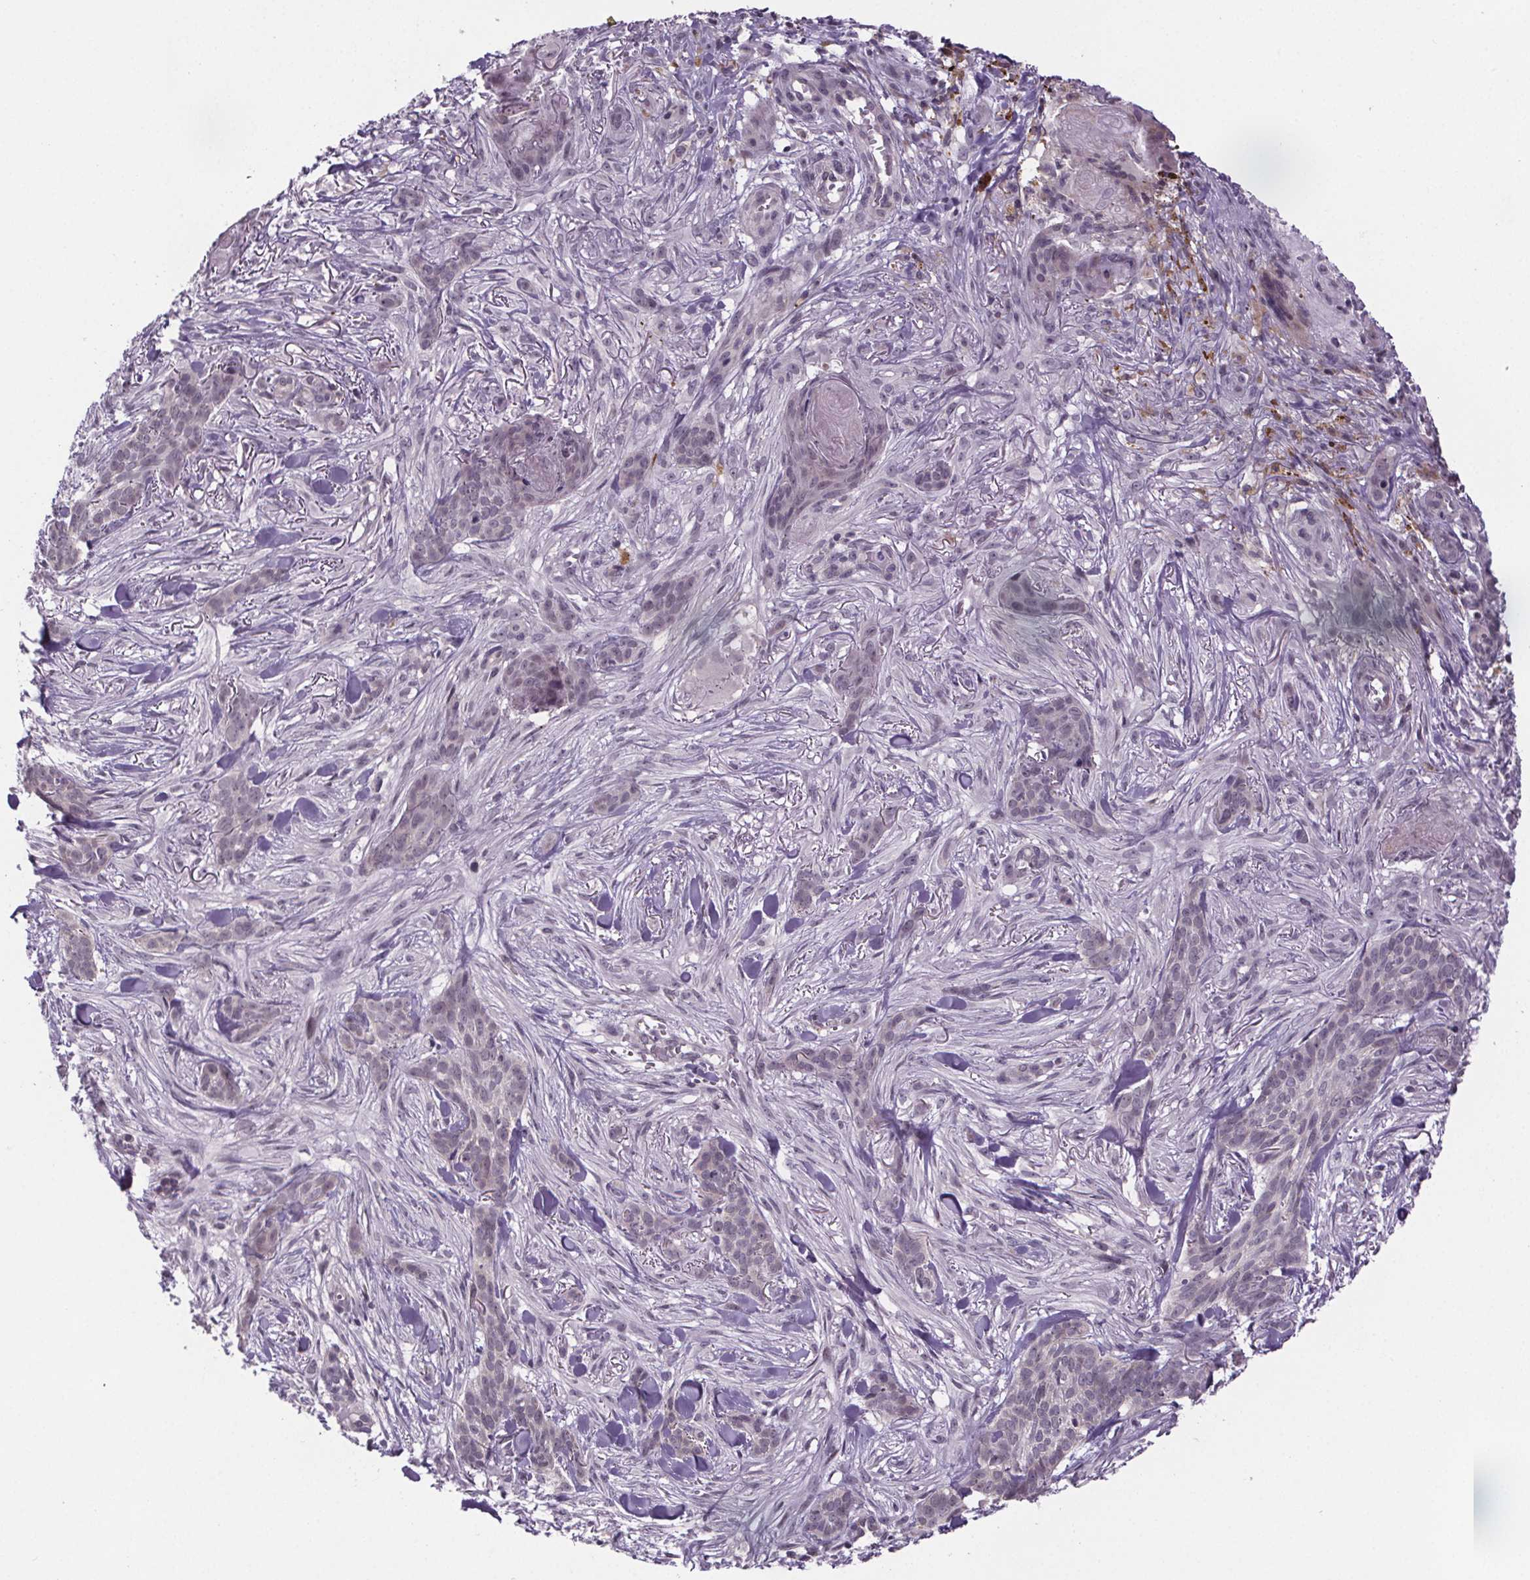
{"staining": {"intensity": "negative", "quantity": "none", "location": "none"}, "tissue": "skin cancer", "cell_type": "Tumor cells", "image_type": "cancer", "snomed": [{"axis": "morphology", "description": "Basal cell carcinoma"}, {"axis": "topography", "description": "Skin"}], "caption": "DAB immunohistochemical staining of skin cancer exhibits no significant staining in tumor cells.", "gene": "TTC12", "patient": {"sex": "female", "age": 61}}